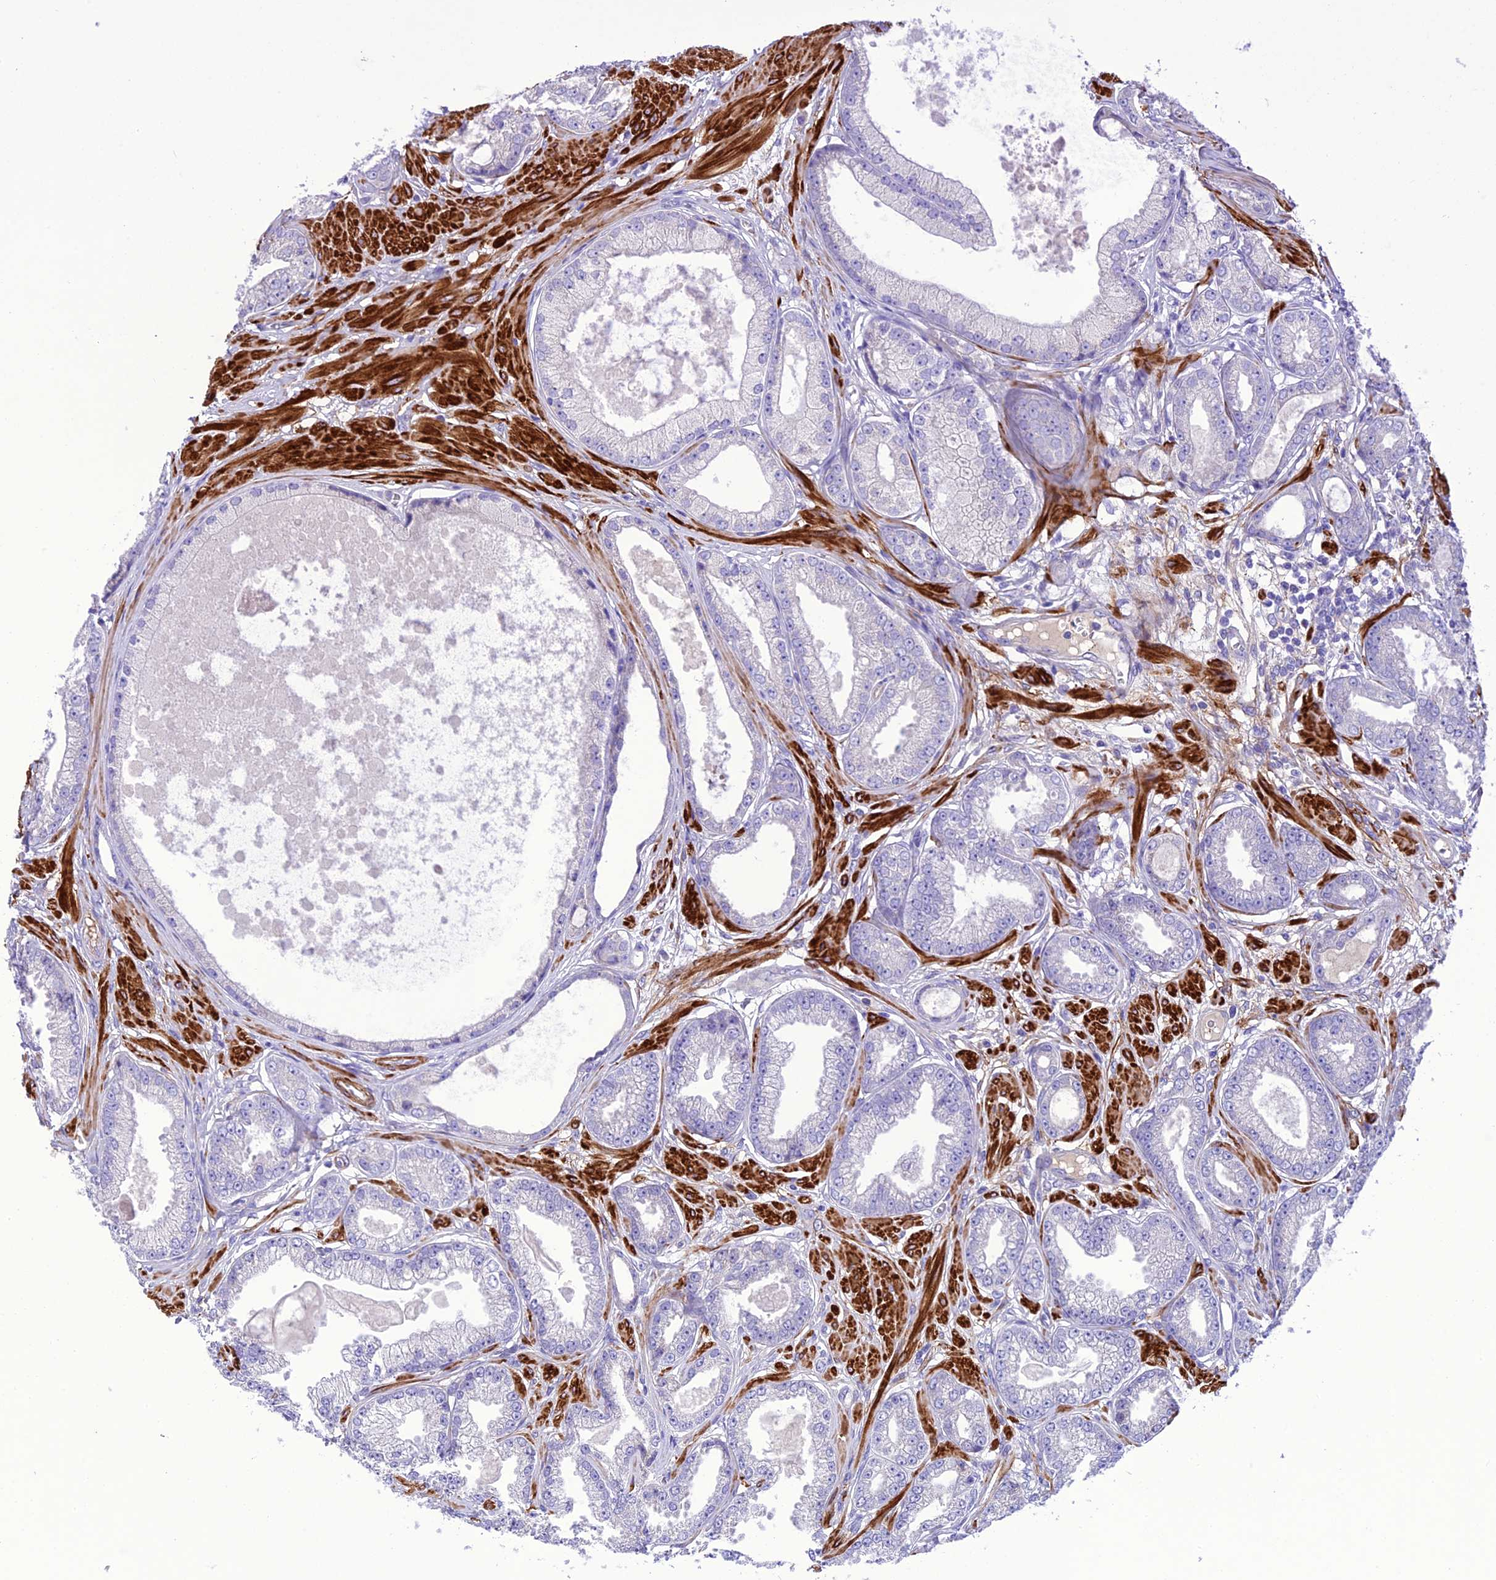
{"staining": {"intensity": "negative", "quantity": "none", "location": "none"}, "tissue": "prostate cancer", "cell_type": "Tumor cells", "image_type": "cancer", "snomed": [{"axis": "morphology", "description": "Adenocarcinoma, Low grade"}, {"axis": "topography", "description": "Prostate"}], "caption": "Adenocarcinoma (low-grade) (prostate) stained for a protein using IHC shows no positivity tumor cells.", "gene": "FRA10AC1", "patient": {"sex": "male", "age": 64}}